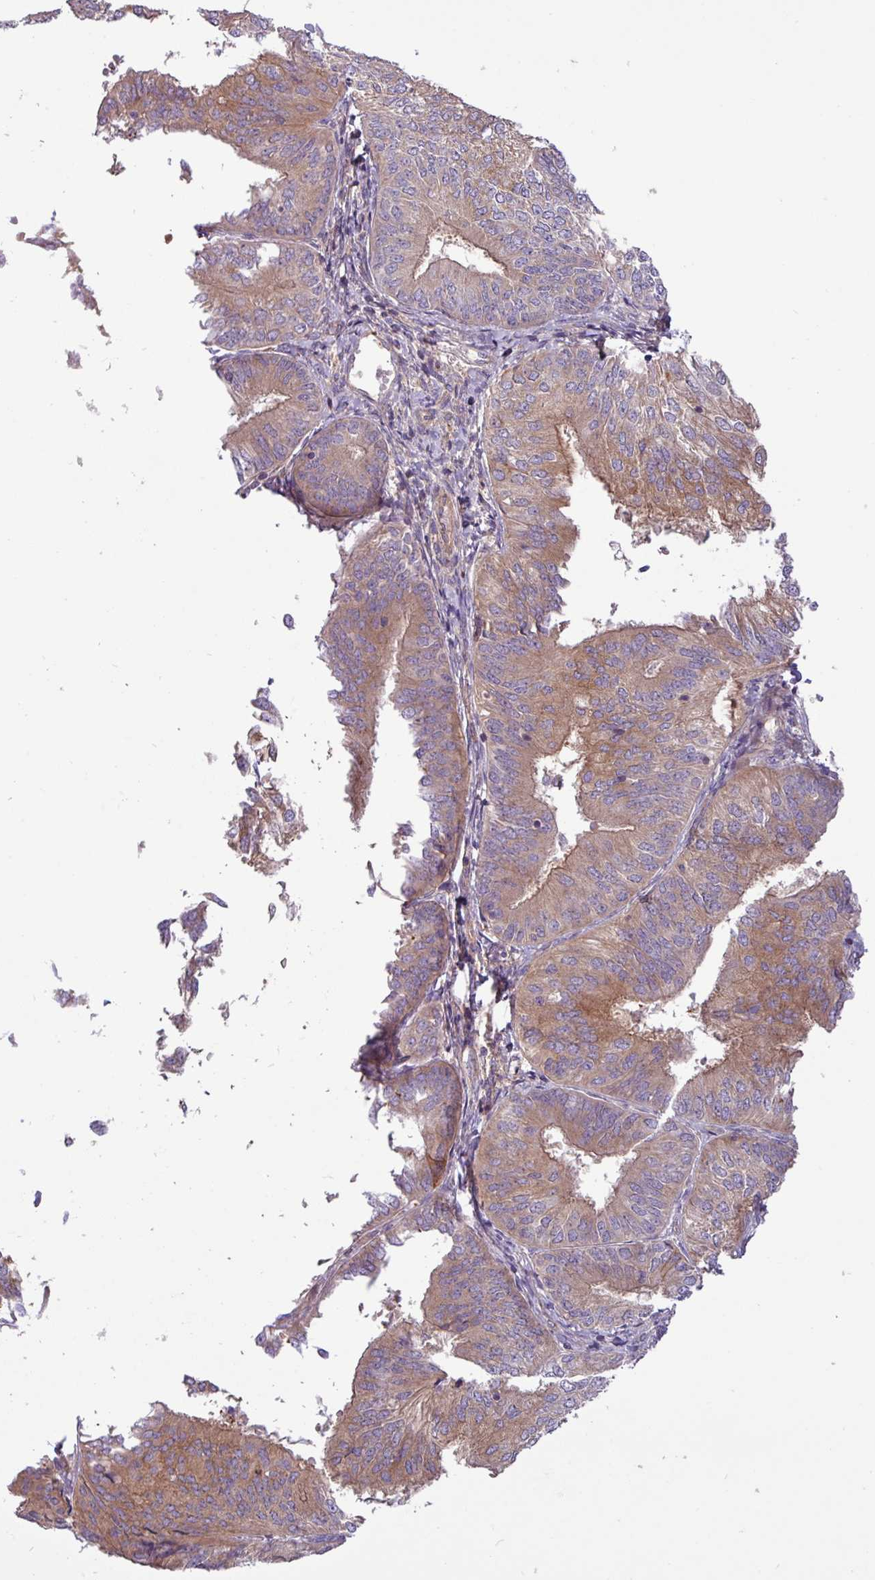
{"staining": {"intensity": "moderate", "quantity": ">75%", "location": "cytoplasmic/membranous"}, "tissue": "endometrial cancer", "cell_type": "Tumor cells", "image_type": "cancer", "snomed": [{"axis": "morphology", "description": "Adenocarcinoma, NOS"}, {"axis": "topography", "description": "Endometrium"}], "caption": "The image reveals immunohistochemical staining of endometrial cancer. There is moderate cytoplasmic/membranous staining is present in approximately >75% of tumor cells.", "gene": "RAB19", "patient": {"sex": "female", "age": 58}}